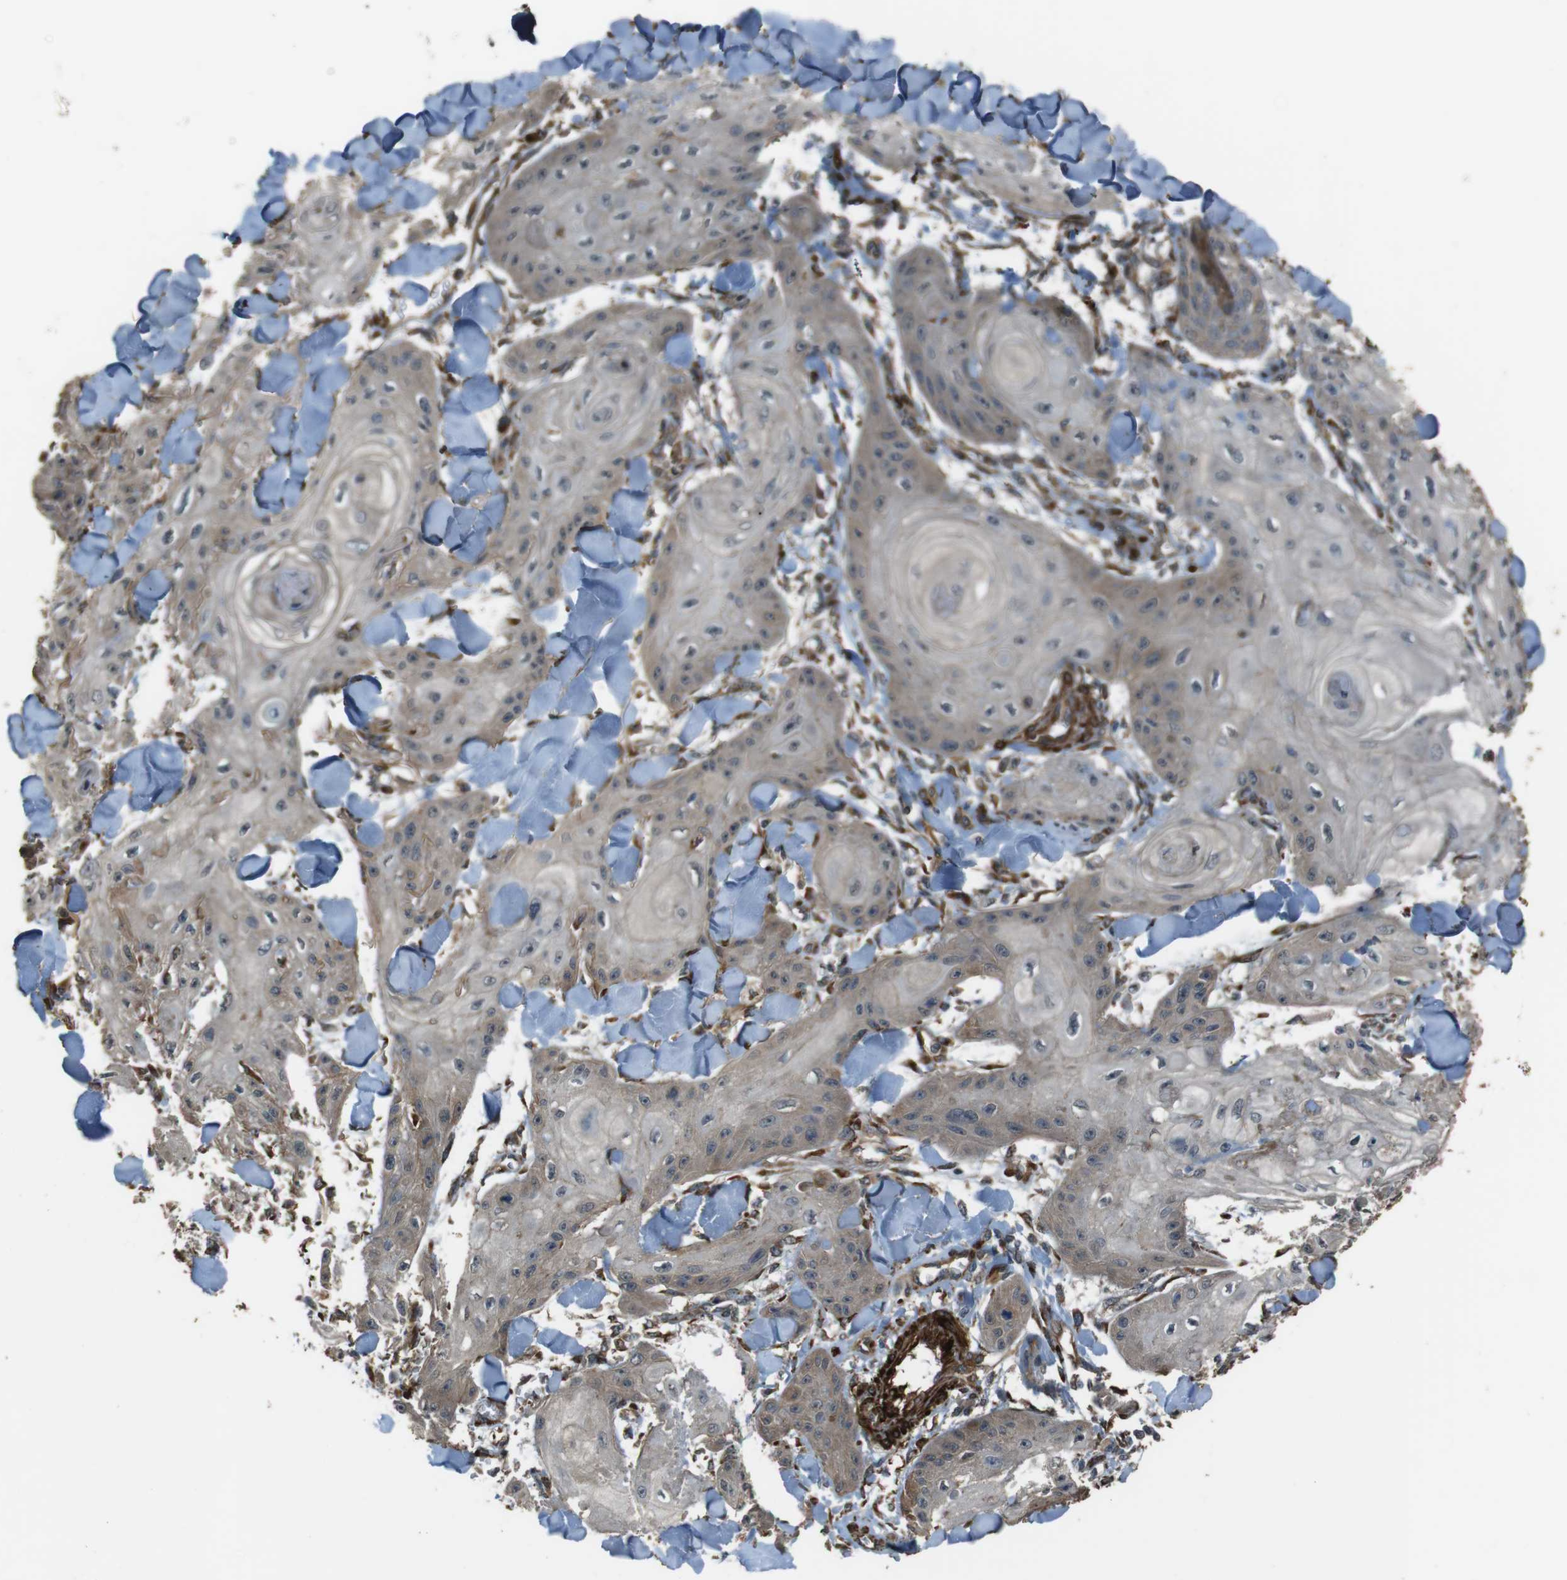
{"staining": {"intensity": "moderate", "quantity": "<25%", "location": "cytoplasmic/membranous"}, "tissue": "skin cancer", "cell_type": "Tumor cells", "image_type": "cancer", "snomed": [{"axis": "morphology", "description": "Squamous cell carcinoma, NOS"}, {"axis": "topography", "description": "Skin"}], "caption": "Immunohistochemical staining of human skin cancer exhibits low levels of moderate cytoplasmic/membranous positivity in approximately <25% of tumor cells. Nuclei are stained in blue.", "gene": "MSRB3", "patient": {"sex": "male", "age": 74}}